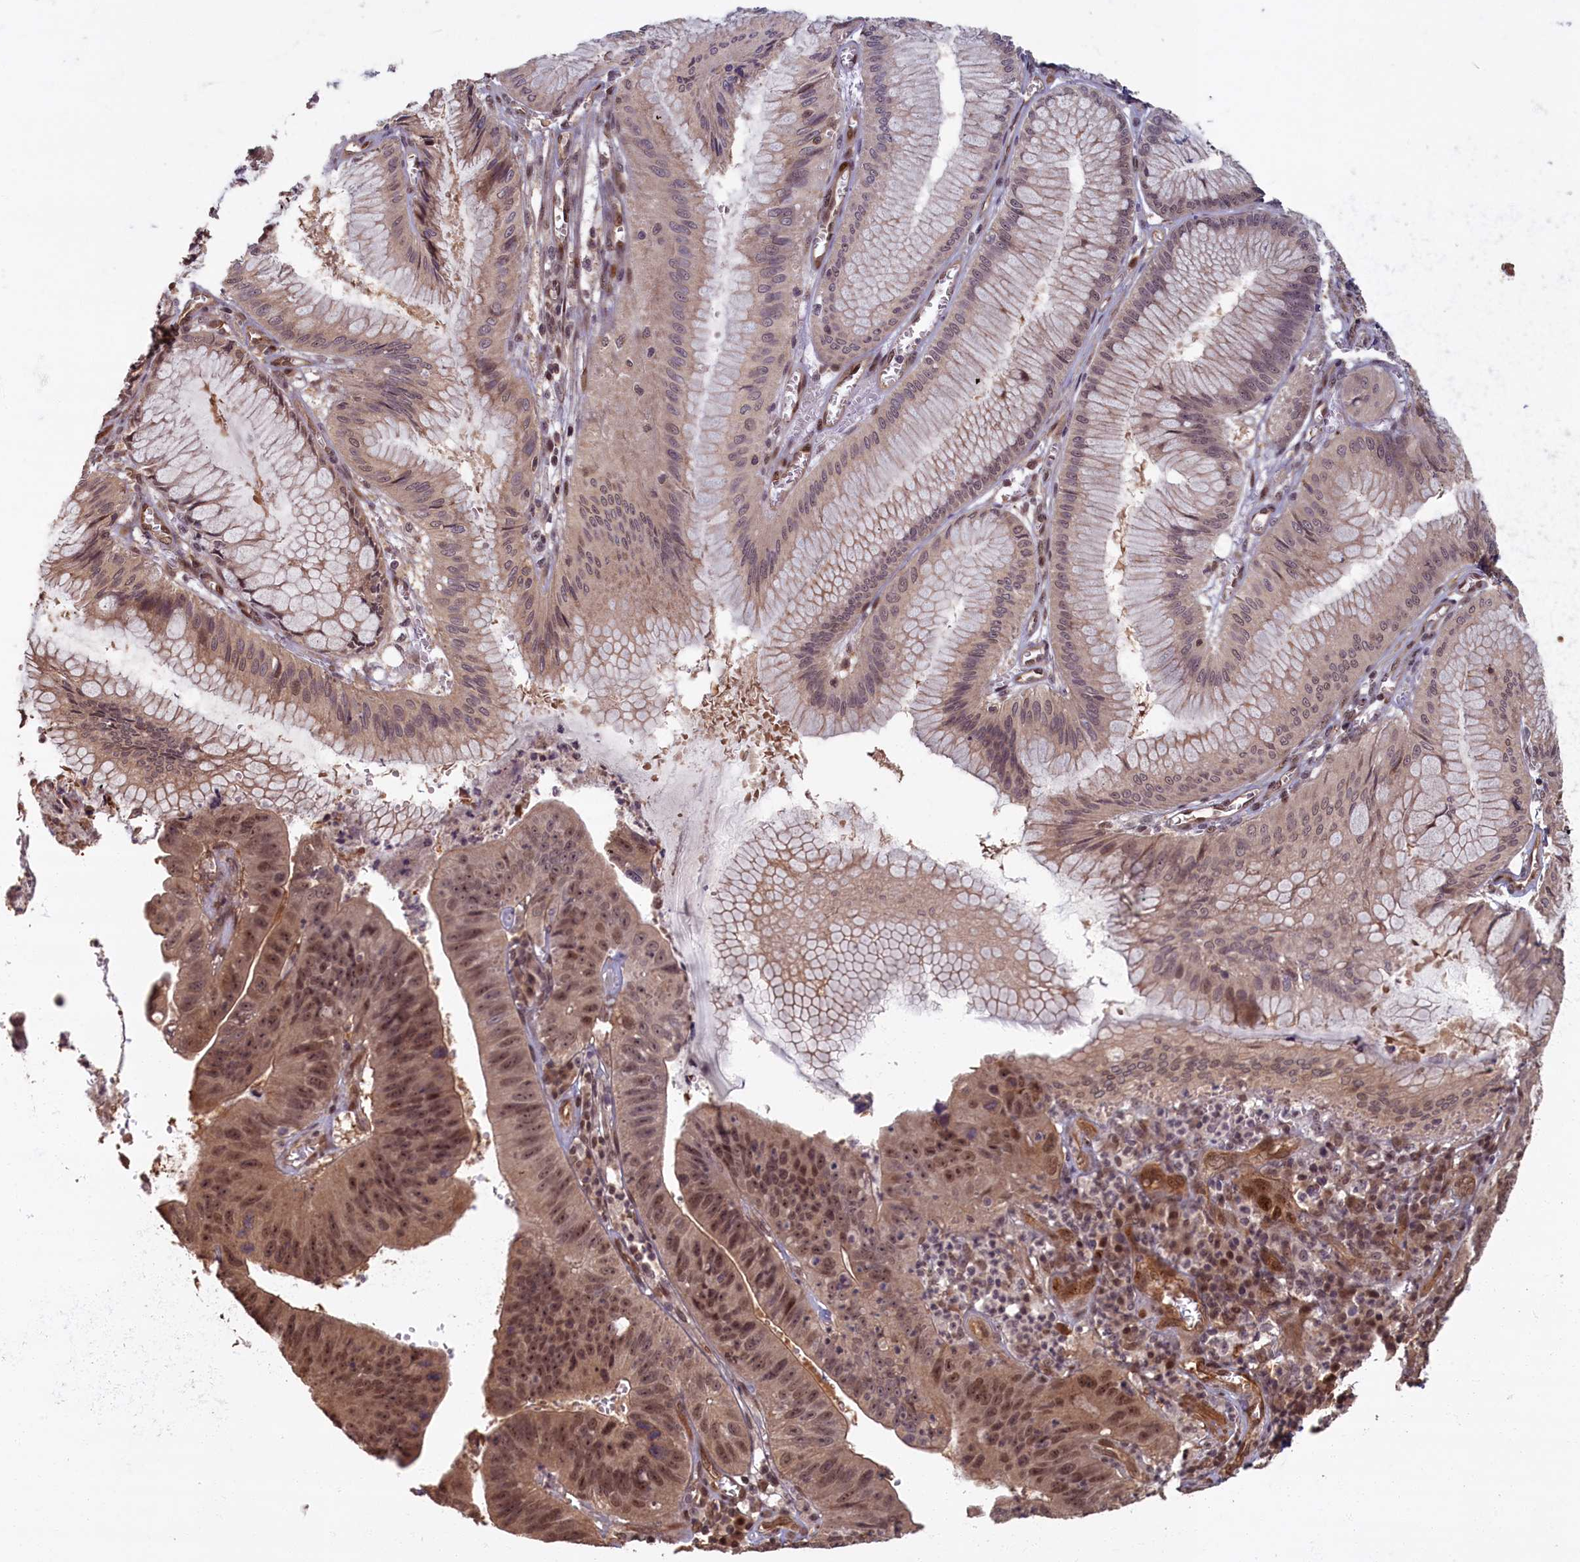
{"staining": {"intensity": "moderate", "quantity": ">75%", "location": "cytoplasmic/membranous,nuclear"}, "tissue": "stomach cancer", "cell_type": "Tumor cells", "image_type": "cancer", "snomed": [{"axis": "morphology", "description": "Adenocarcinoma, NOS"}, {"axis": "topography", "description": "Stomach"}], "caption": "Adenocarcinoma (stomach) tissue demonstrates moderate cytoplasmic/membranous and nuclear positivity in approximately >75% of tumor cells, visualized by immunohistochemistry.", "gene": "HIF3A", "patient": {"sex": "male", "age": 59}}